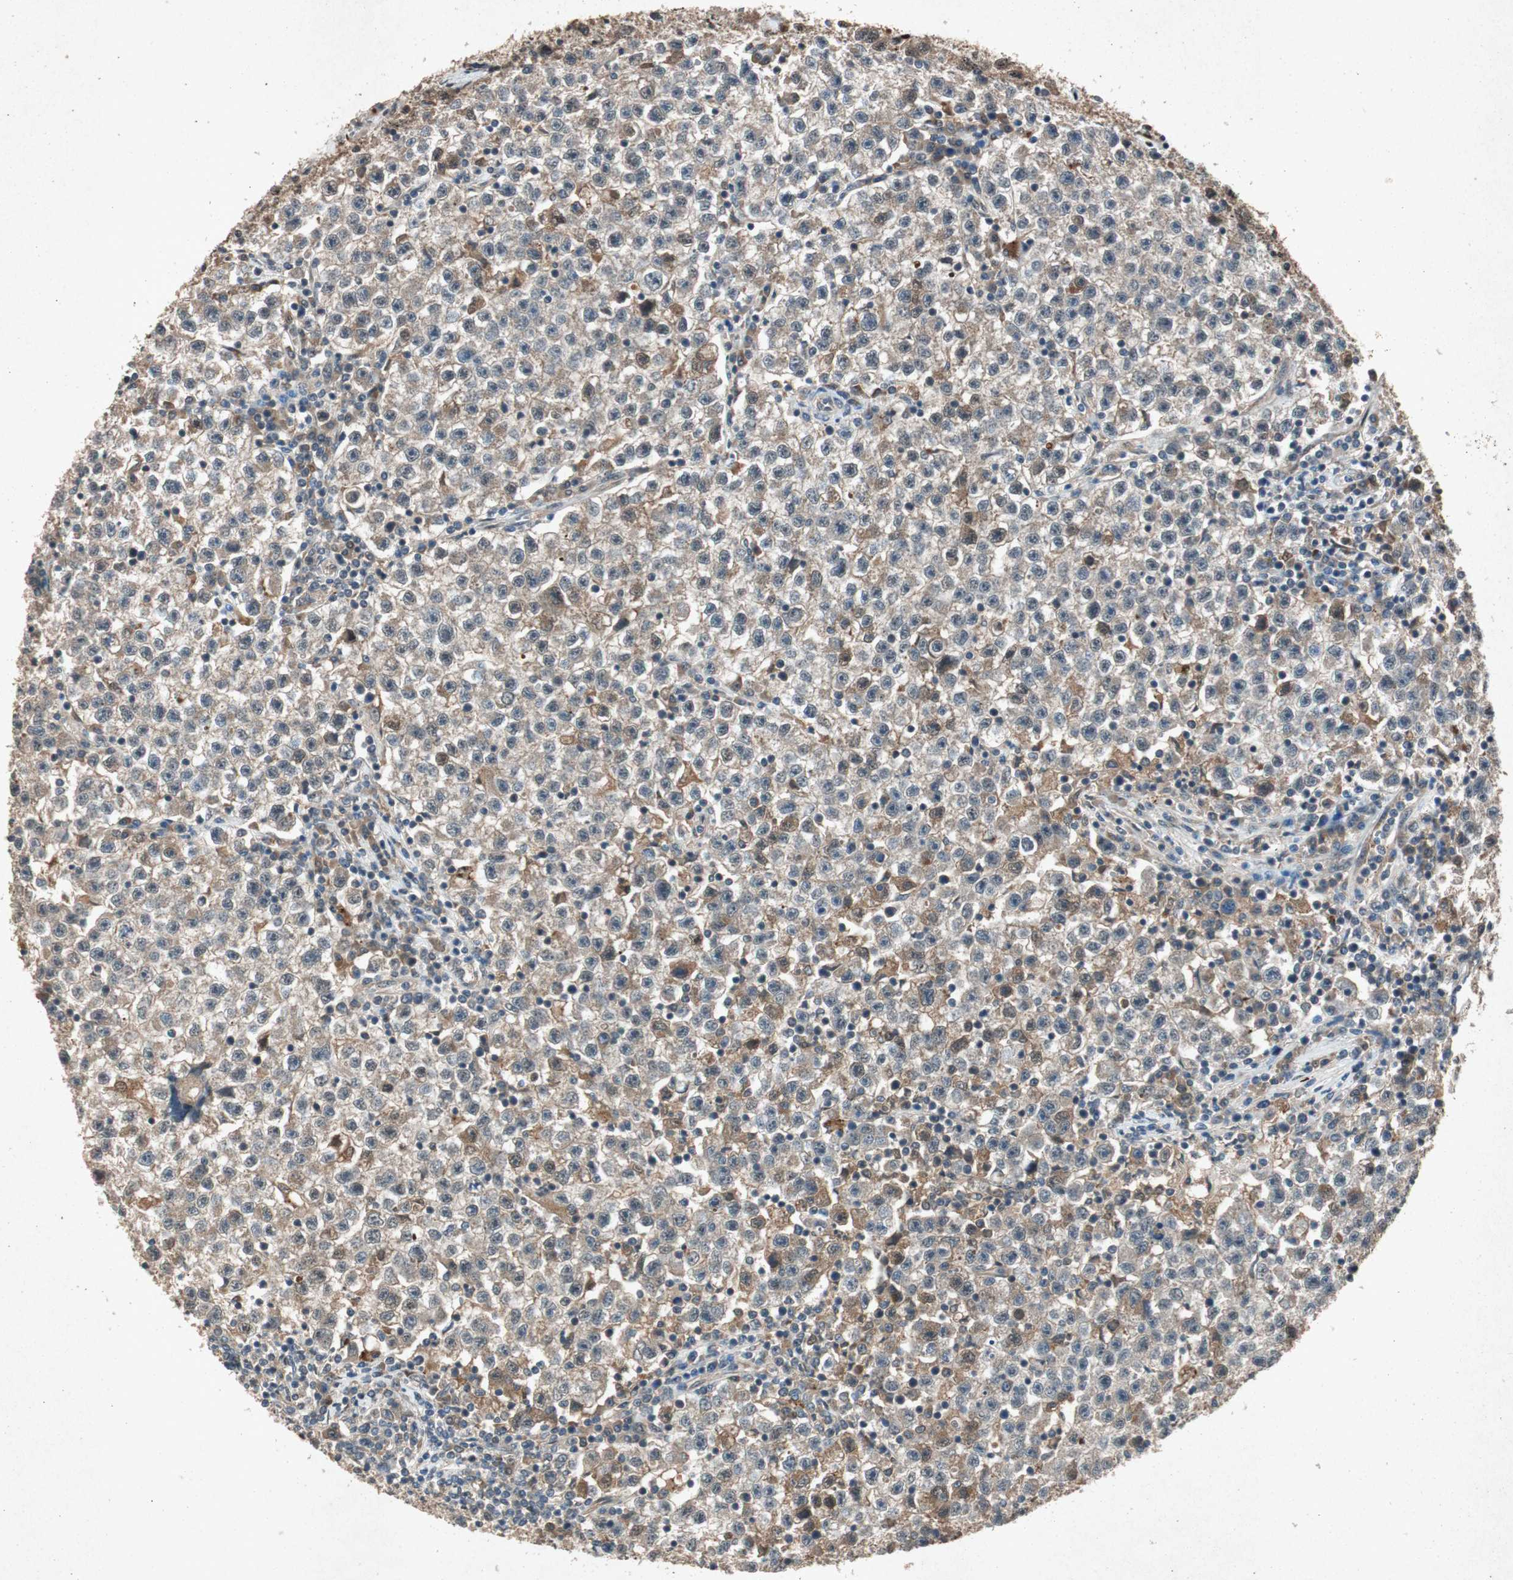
{"staining": {"intensity": "weak", "quantity": "25%-75%", "location": "cytoplasmic/membranous,nuclear"}, "tissue": "testis cancer", "cell_type": "Tumor cells", "image_type": "cancer", "snomed": [{"axis": "morphology", "description": "Seminoma, NOS"}, {"axis": "topography", "description": "Testis"}], "caption": "Seminoma (testis) stained with a brown dye exhibits weak cytoplasmic/membranous and nuclear positive expression in approximately 25%-75% of tumor cells.", "gene": "PML", "patient": {"sex": "male", "age": 22}}